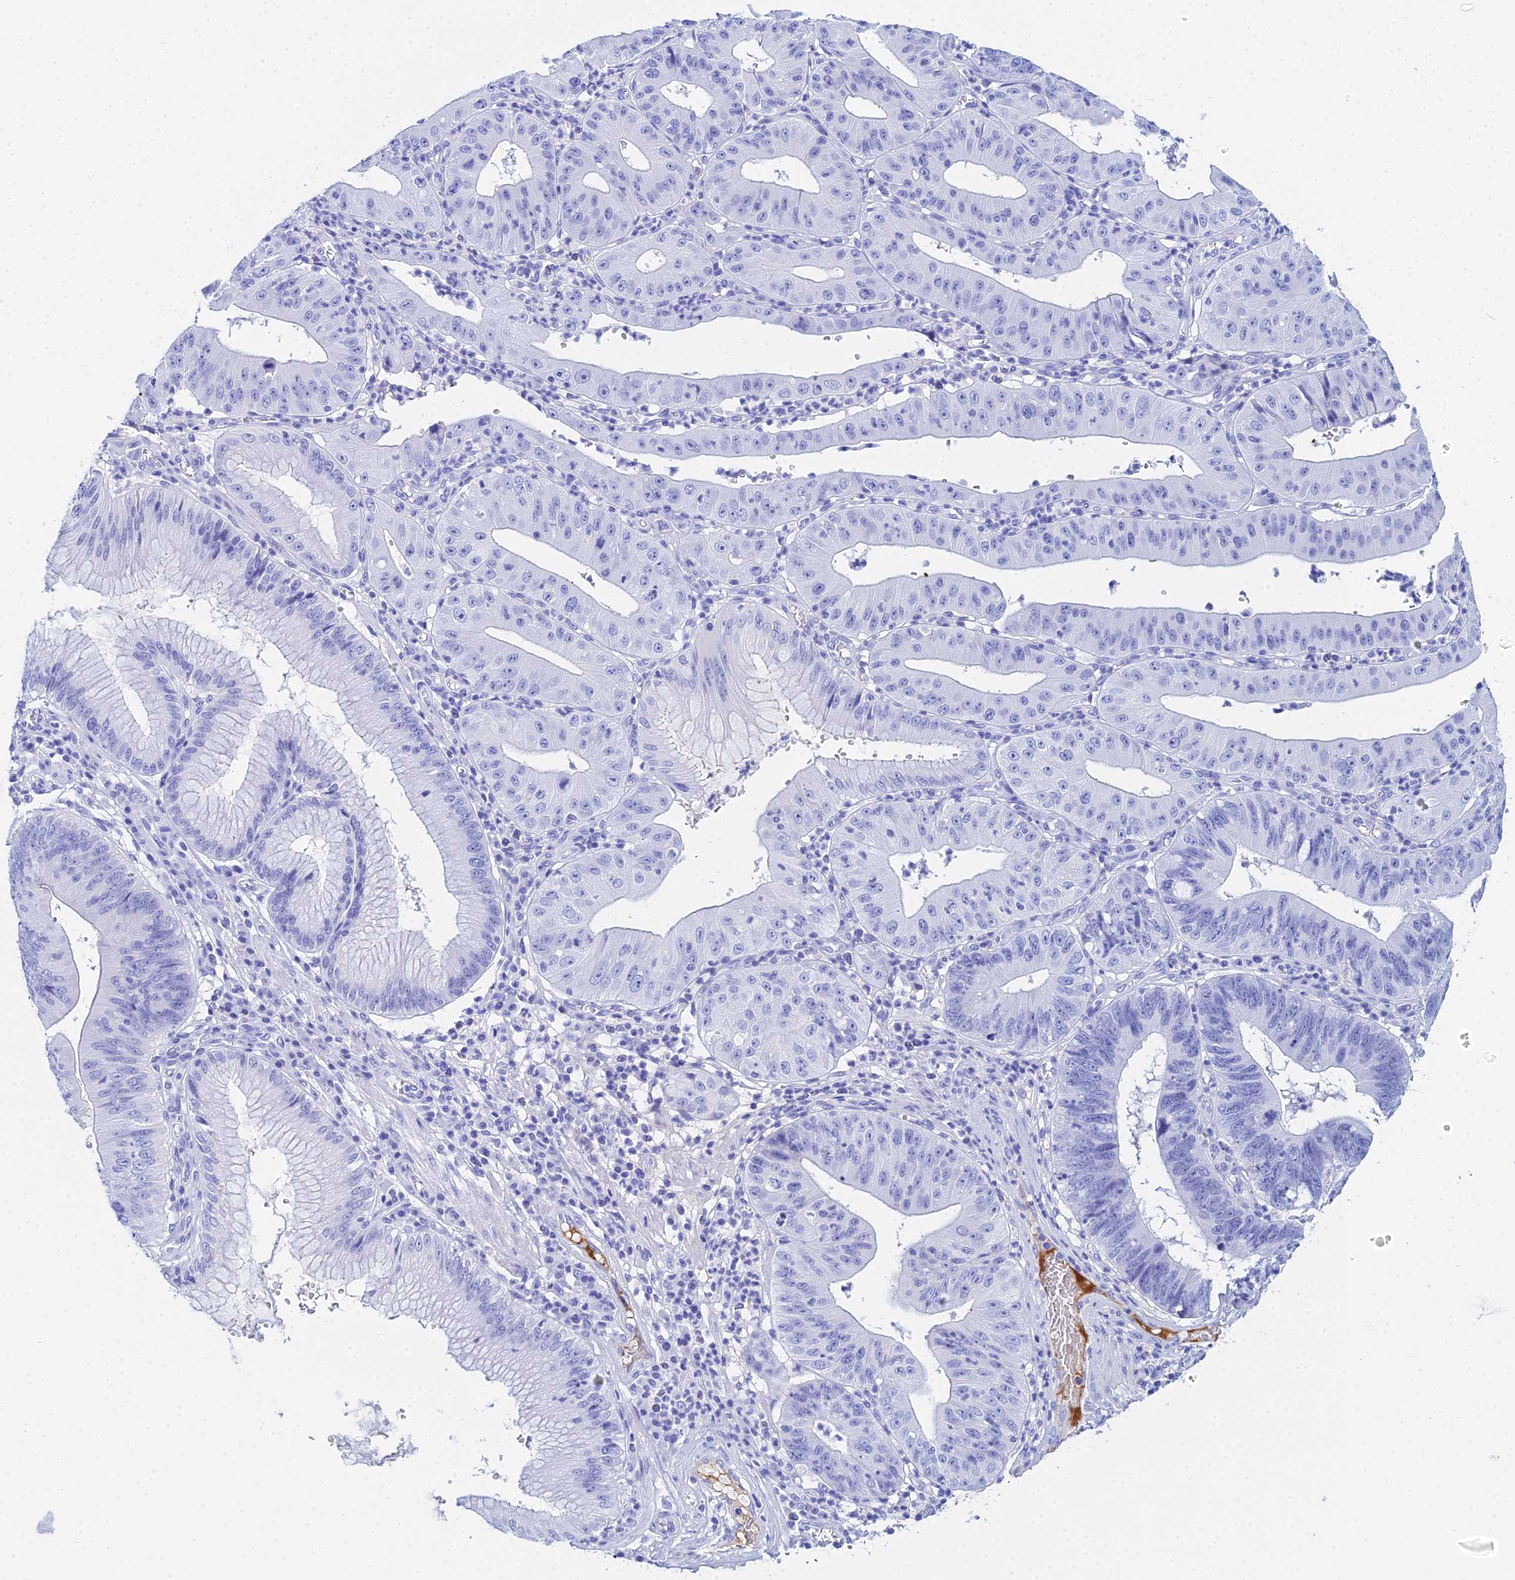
{"staining": {"intensity": "negative", "quantity": "none", "location": "none"}, "tissue": "stomach cancer", "cell_type": "Tumor cells", "image_type": "cancer", "snomed": [{"axis": "morphology", "description": "Adenocarcinoma, NOS"}, {"axis": "topography", "description": "Stomach"}], "caption": "Human stomach cancer (adenocarcinoma) stained for a protein using immunohistochemistry (IHC) shows no staining in tumor cells.", "gene": "CELA3A", "patient": {"sex": "male", "age": 59}}